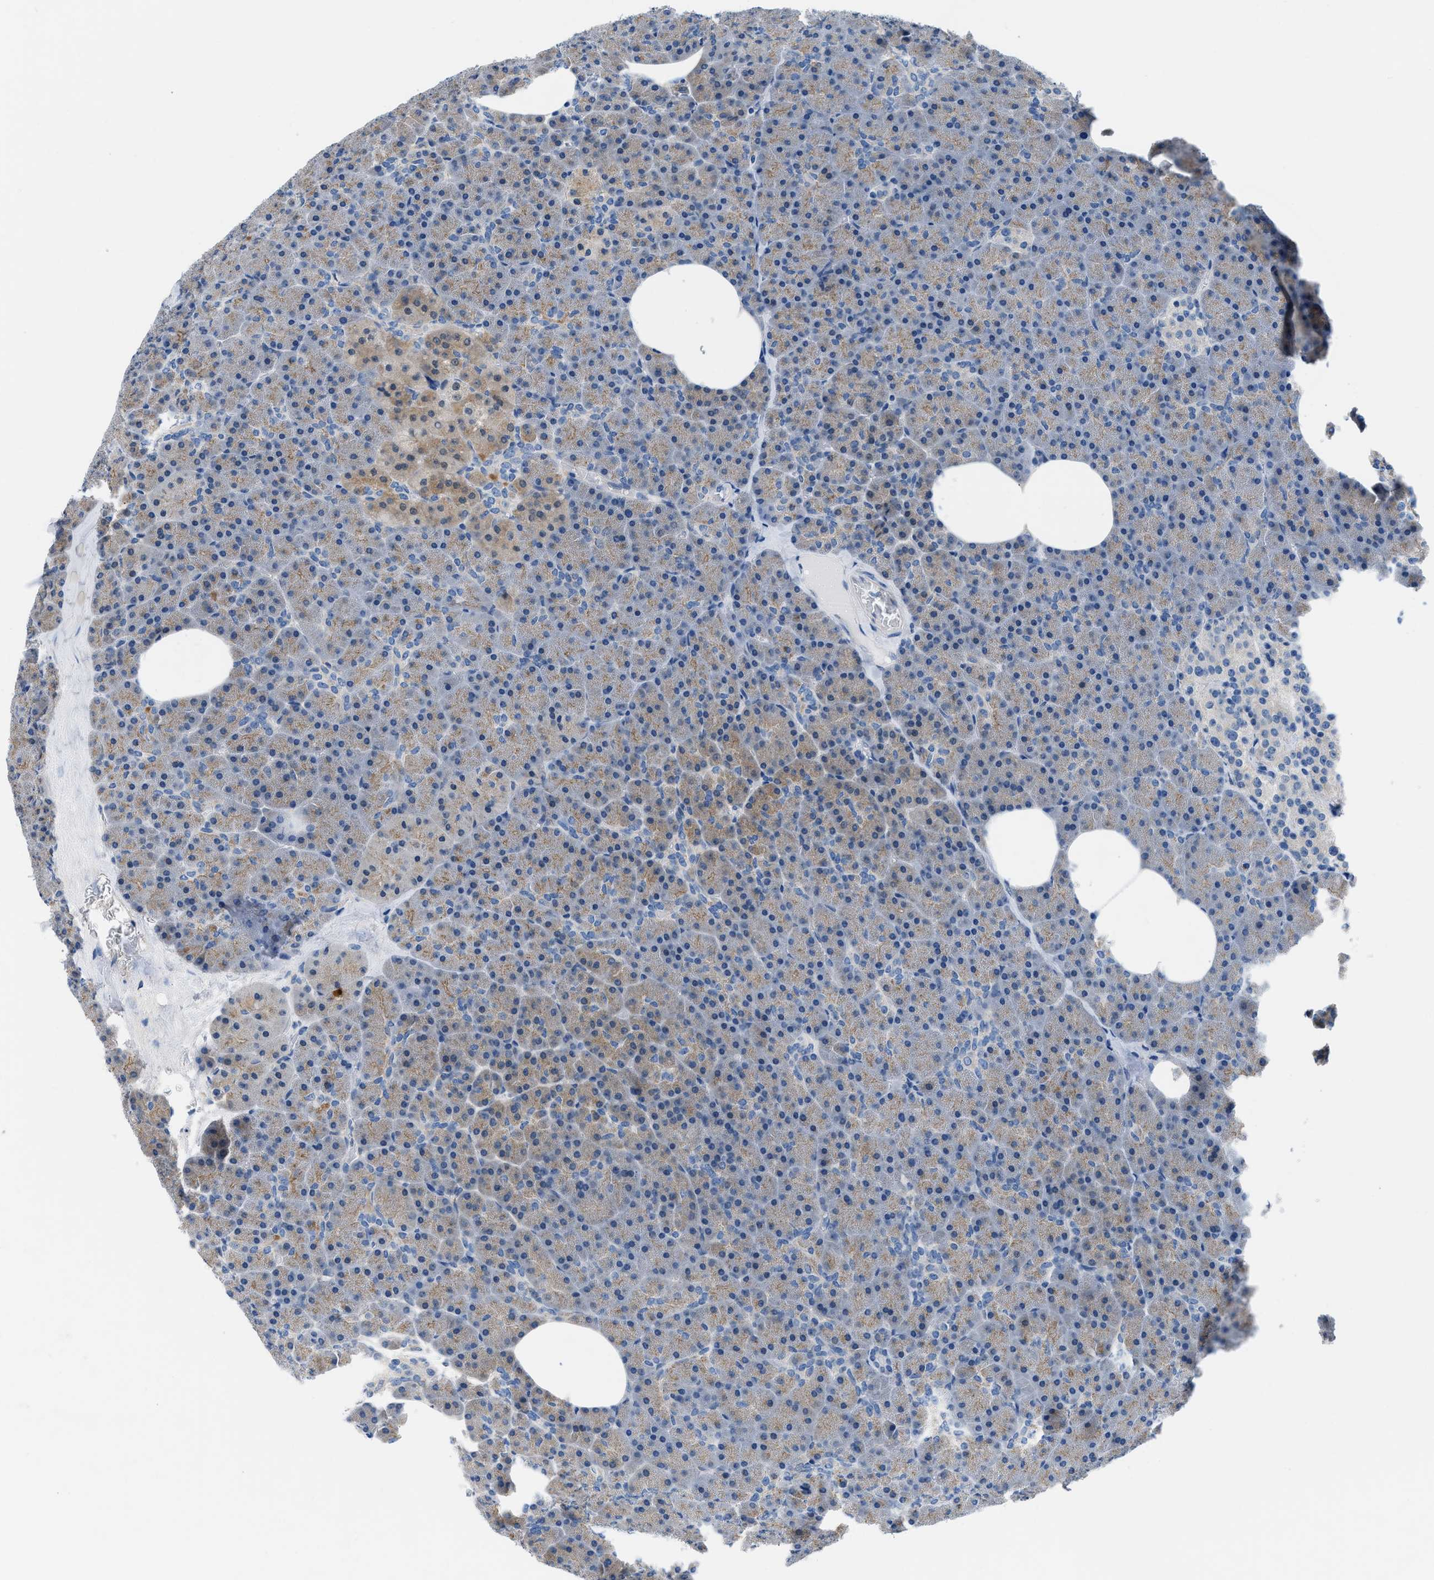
{"staining": {"intensity": "moderate", "quantity": "25%-75%", "location": "cytoplasmic/membranous"}, "tissue": "pancreas", "cell_type": "Exocrine glandular cells", "image_type": "normal", "snomed": [{"axis": "morphology", "description": "Normal tissue, NOS"}, {"axis": "morphology", "description": "Carcinoid, malignant, NOS"}, {"axis": "topography", "description": "Pancreas"}], "caption": "Unremarkable pancreas demonstrates moderate cytoplasmic/membranous positivity in approximately 25%-75% of exocrine glandular cells (DAB IHC with brightfield microscopy, high magnification)..", "gene": "BNC2", "patient": {"sex": "female", "age": 35}}